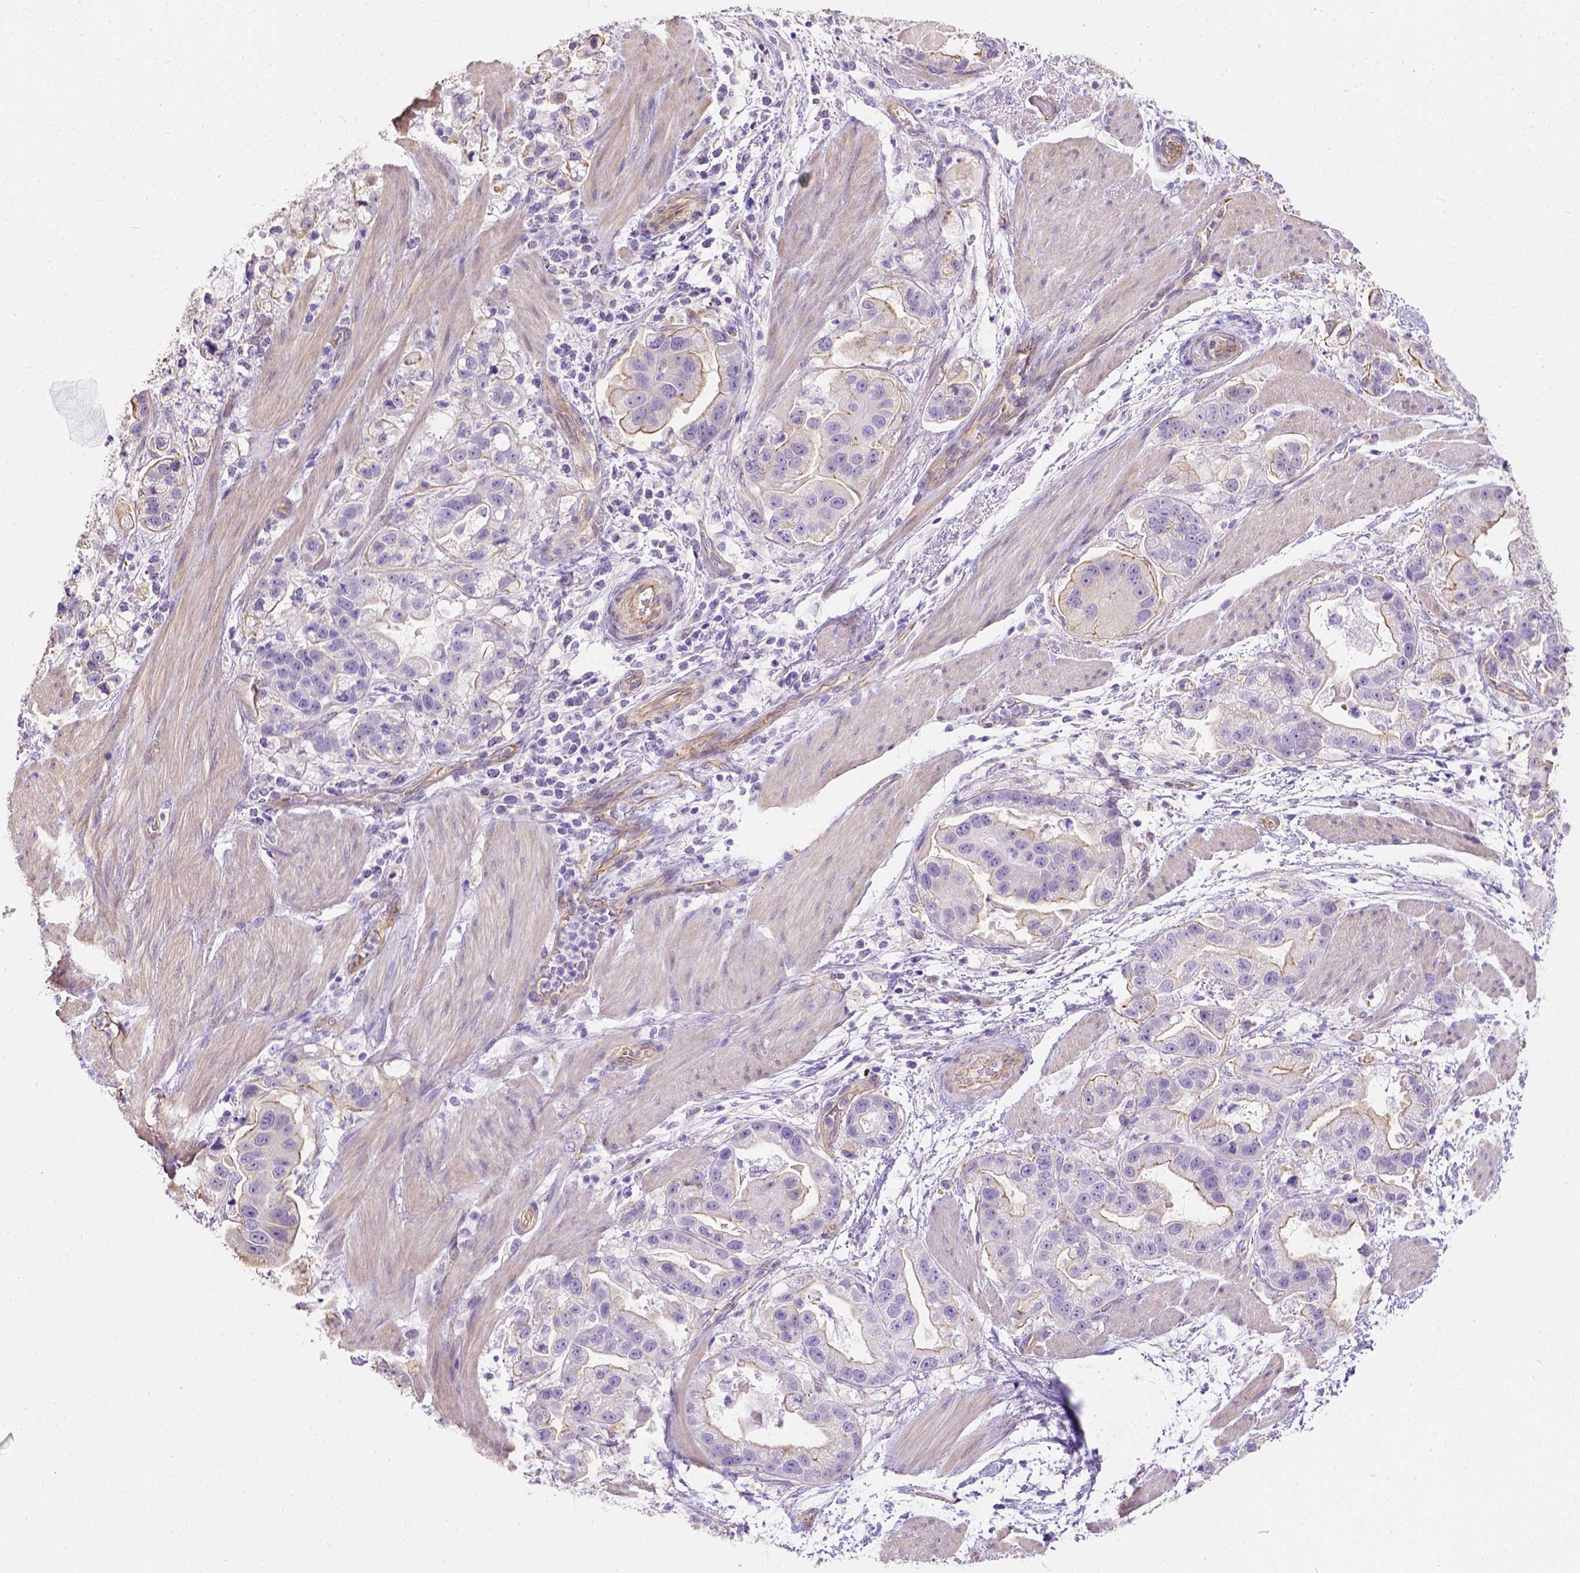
{"staining": {"intensity": "moderate", "quantity": "<25%", "location": "cytoplasmic/membranous"}, "tissue": "stomach cancer", "cell_type": "Tumor cells", "image_type": "cancer", "snomed": [{"axis": "morphology", "description": "Adenocarcinoma, NOS"}, {"axis": "topography", "description": "Stomach"}], "caption": "Stomach adenocarcinoma stained for a protein (brown) reveals moderate cytoplasmic/membranous positive positivity in about <25% of tumor cells.", "gene": "PHF7", "patient": {"sex": "male", "age": 59}}